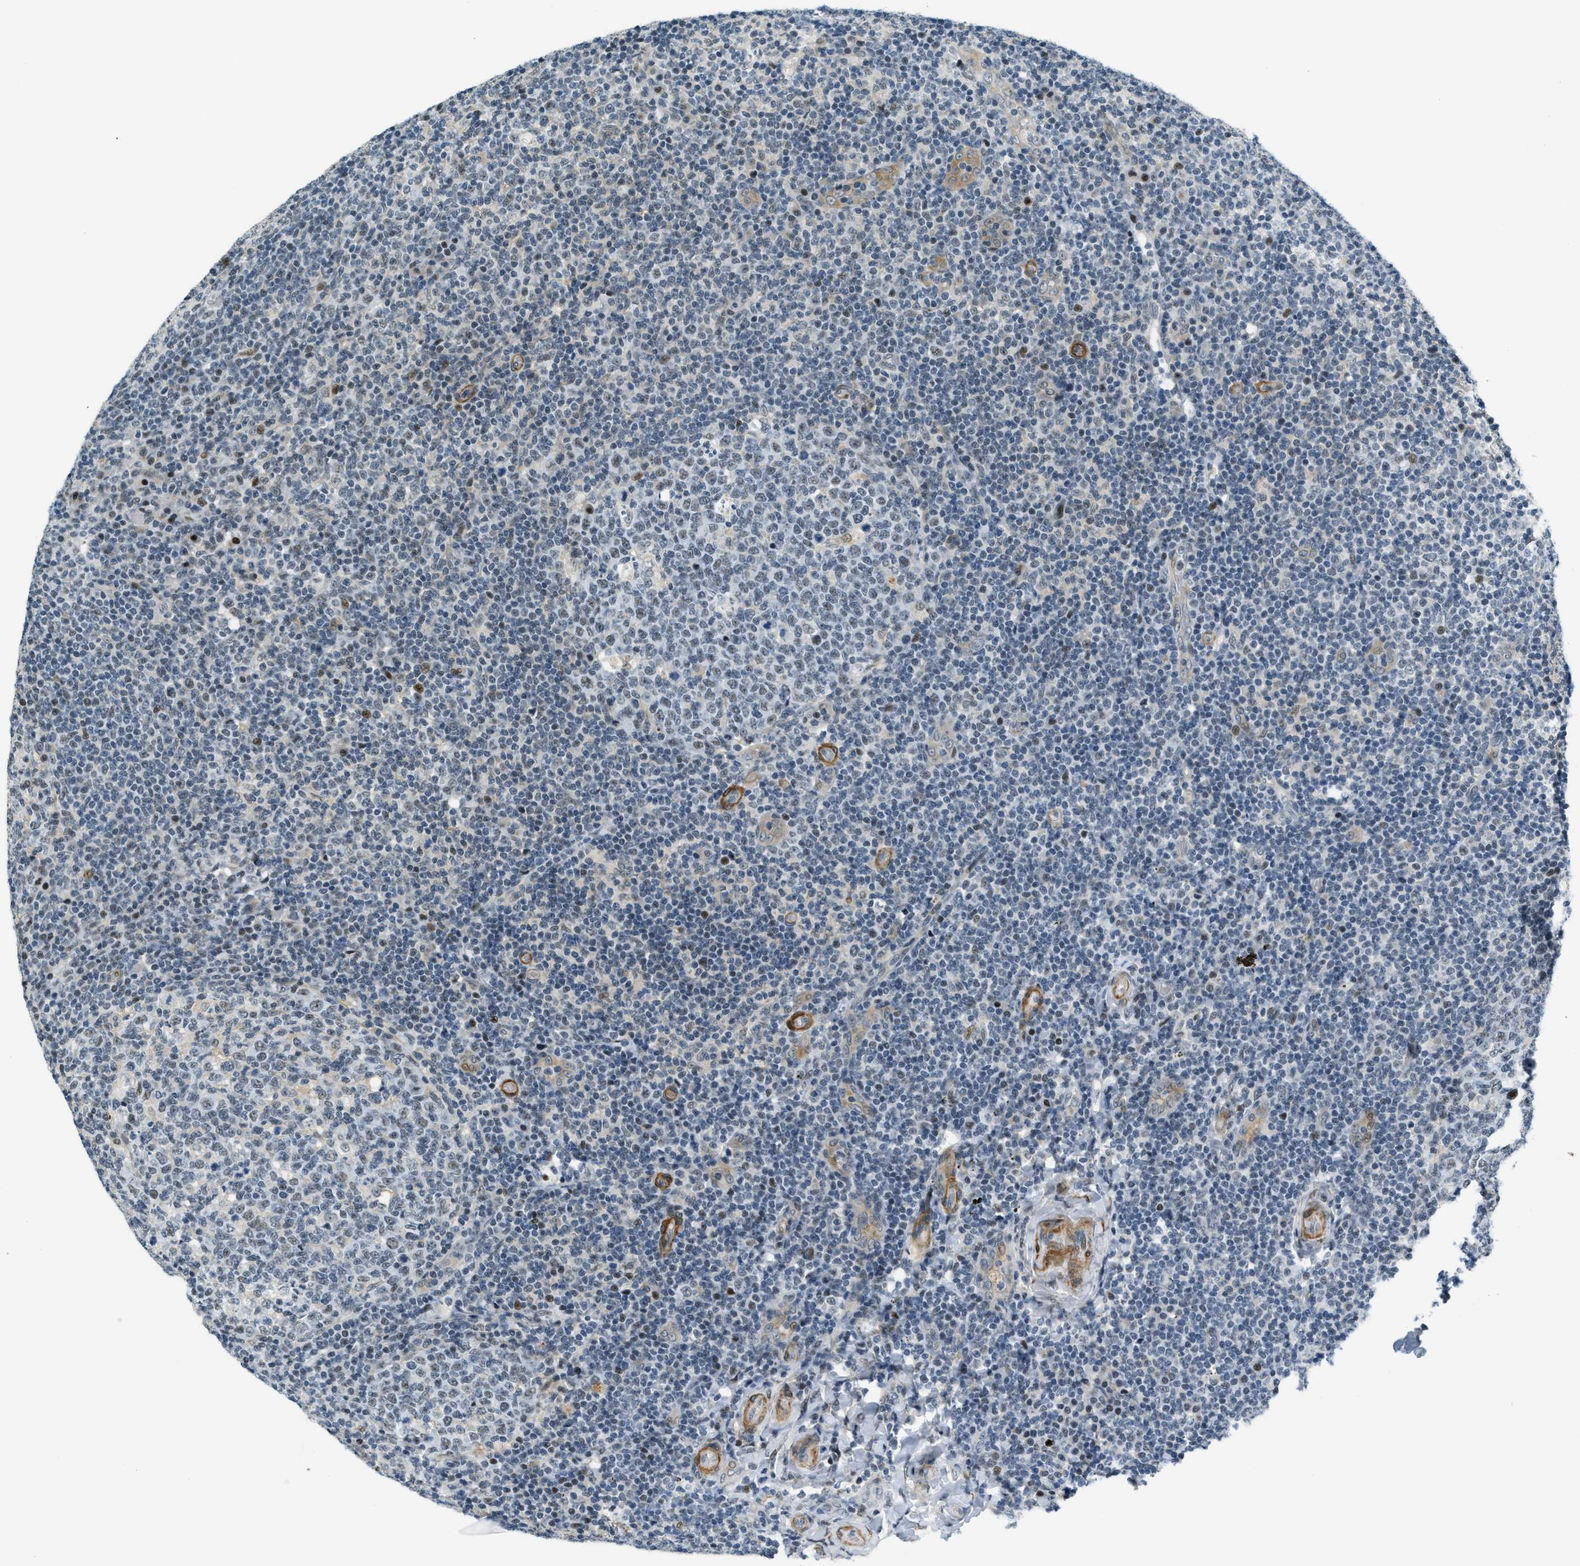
{"staining": {"intensity": "weak", "quantity": "<25%", "location": "nuclear"}, "tissue": "tonsil", "cell_type": "Germinal center cells", "image_type": "normal", "snomed": [{"axis": "morphology", "description": "Normal tissue, NOS"}, {"axis": "topography", "description": "Tonsil"}], "caption": "Histopathology image shows no significant protein staining in germinal center cells of normal tonsil.", "gene": "ZDHHC23", "patient": {"sex": "female", "age": 19}}